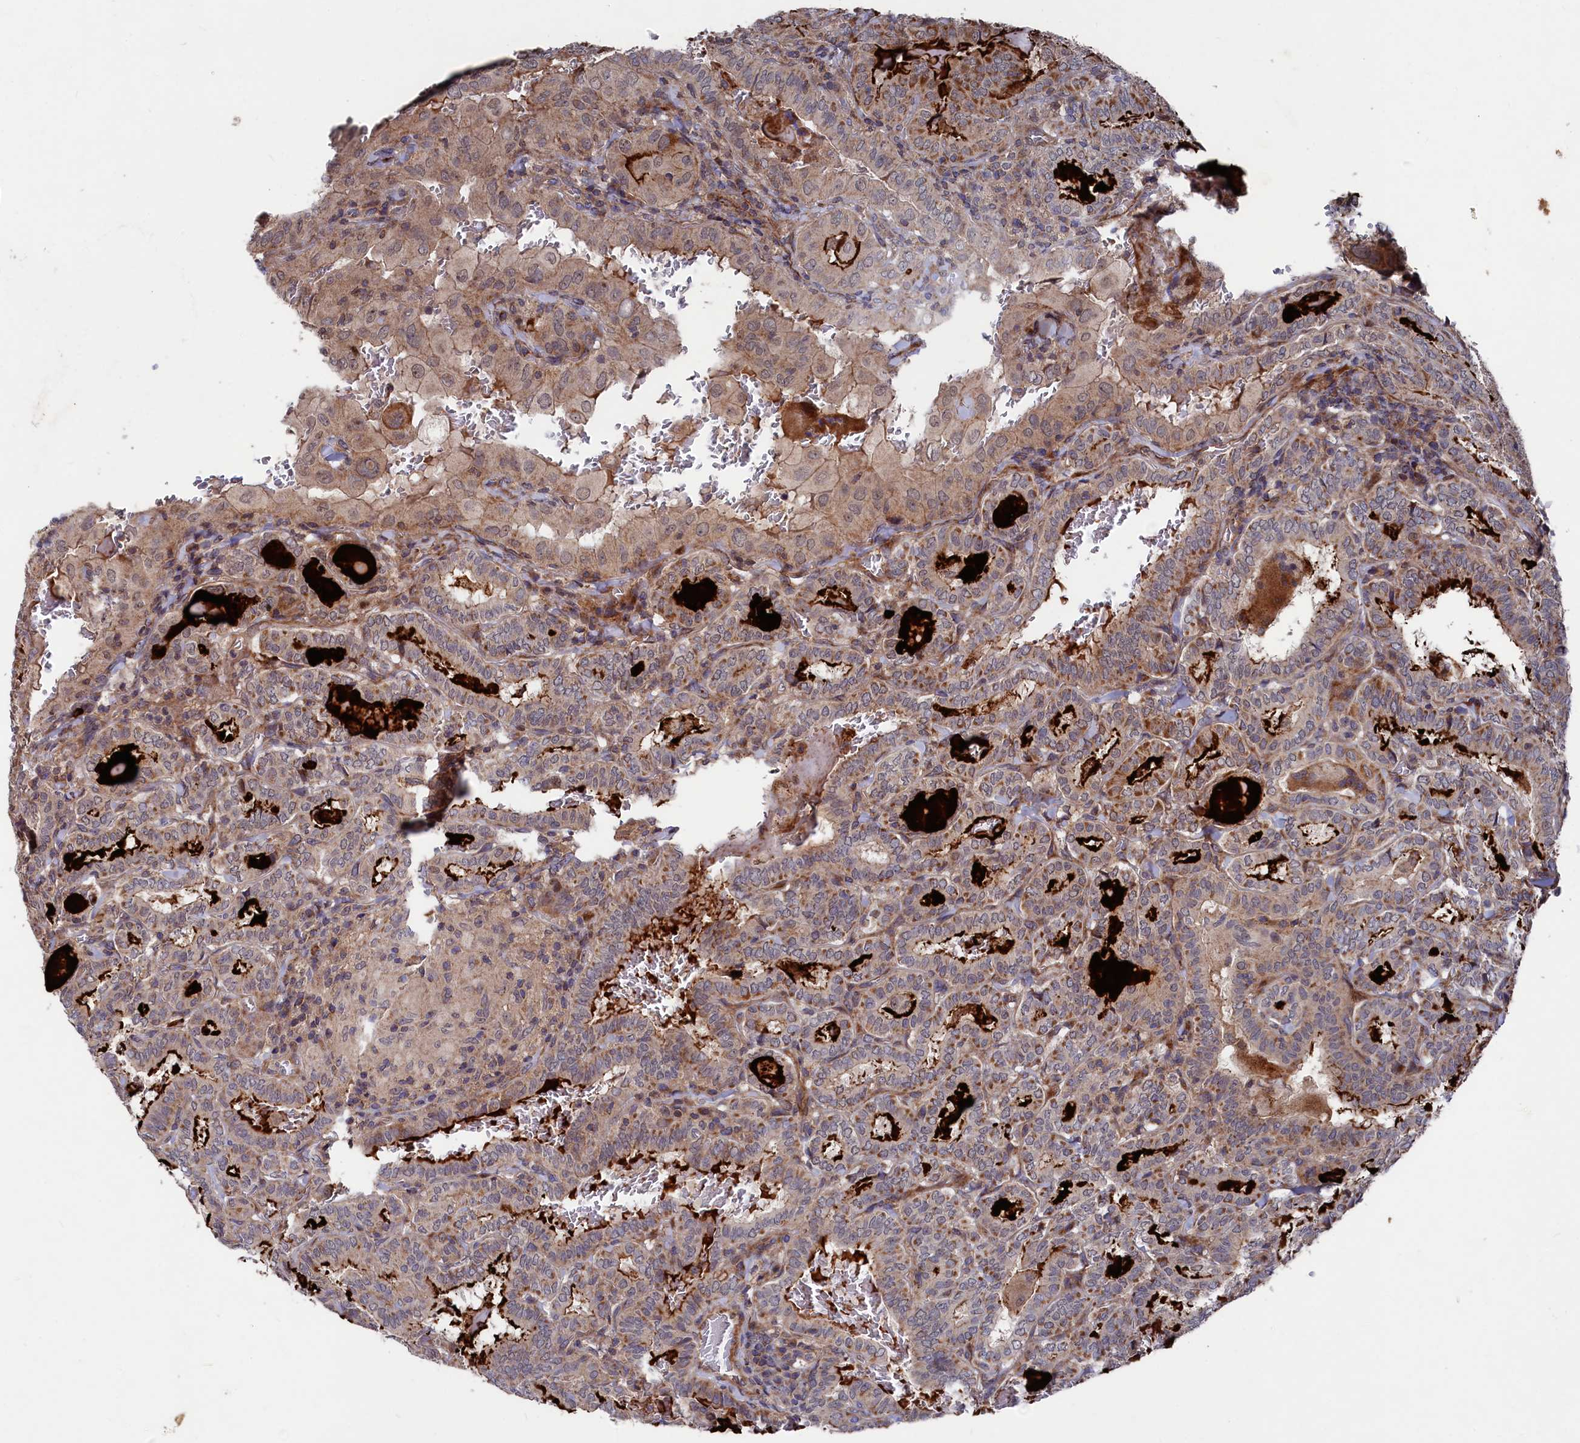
{"staining": {"intensity": "moderate", "quantity": "25%-75%", "location": "cytoplasmic/membranous"}, "tissue": "thyroid cancer", "cell_type": "Tumor cells", "image_type": "cancer", "snomed": [{"axis": "morphology", "description": "Papillary adenocarcinoma, NOS"}, {"axis": "topography", "description": "Thyroid gland"}], "caption": "The immunohistochemical stain highlights moderate cytoplasmic/membranous positivity in tumor cells of thyroid papillary adenocarcinoma tissue.", "gene": "SUPV3L1", "patient": {"sex": "female", "age": 72}}